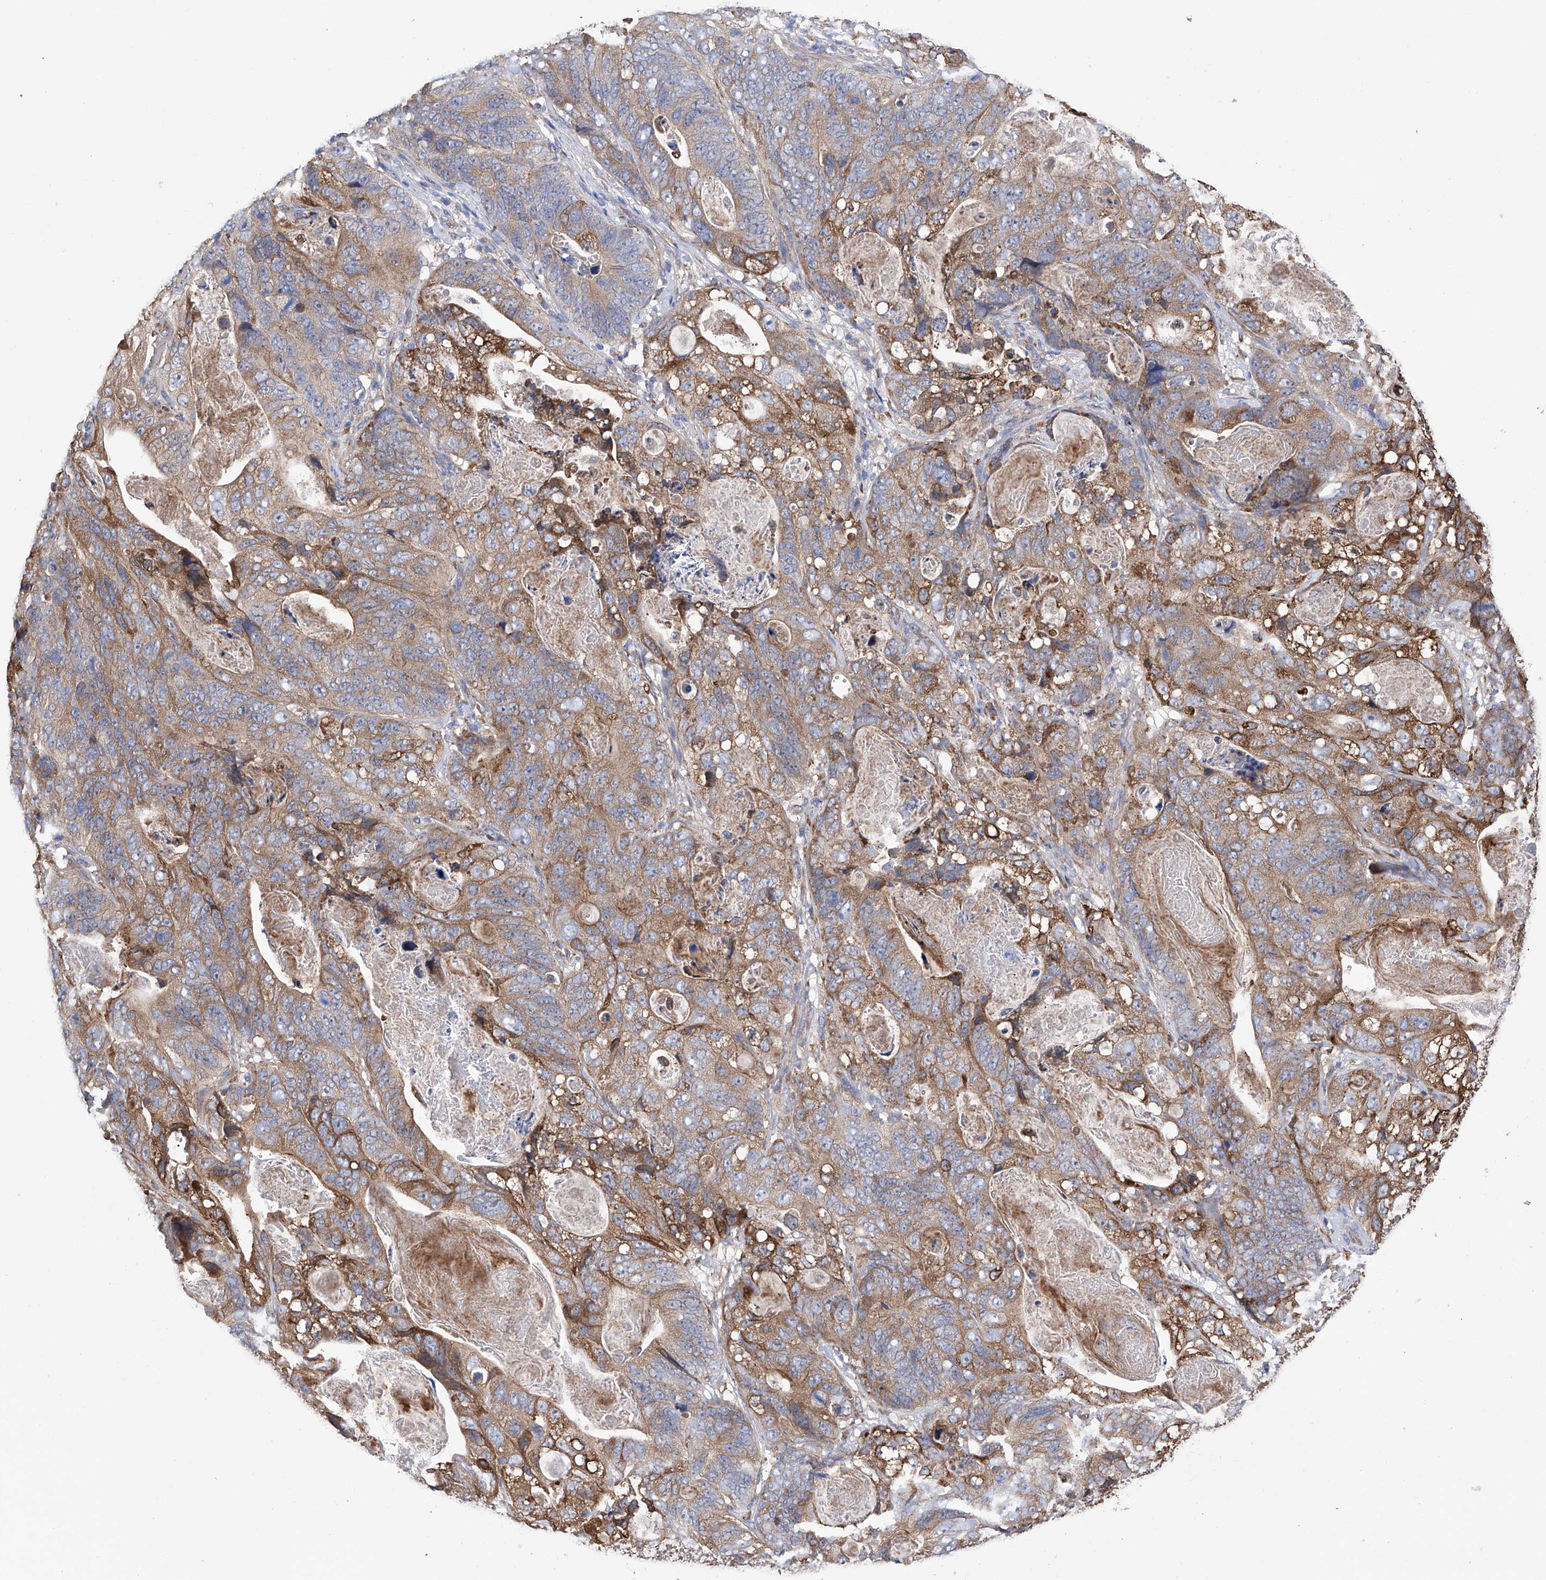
{"staining": {"intensity": "moderate", "quantity": ">75%", "location": "cytoplasmic/membranous"}, "tissue": "stomach cancer", "cell_type": "Tumor cells", "image_type": "cancer", "snomed": [{"axis": "morphology", "description": "Normal tissue, NOS"}, {"axis": "morphology", "description": "Adenocarcinoma, NOS"}, {"axis": "topography", "description": "Stomach"}], "caption": "Moderate cytoplasmic/membranous protein expression is seen in about >75% of tumor cells in stomach cancer (adenocarcinoma).", "gene": "DNAH8", "patient": {"sex": "female", "age": 89}}